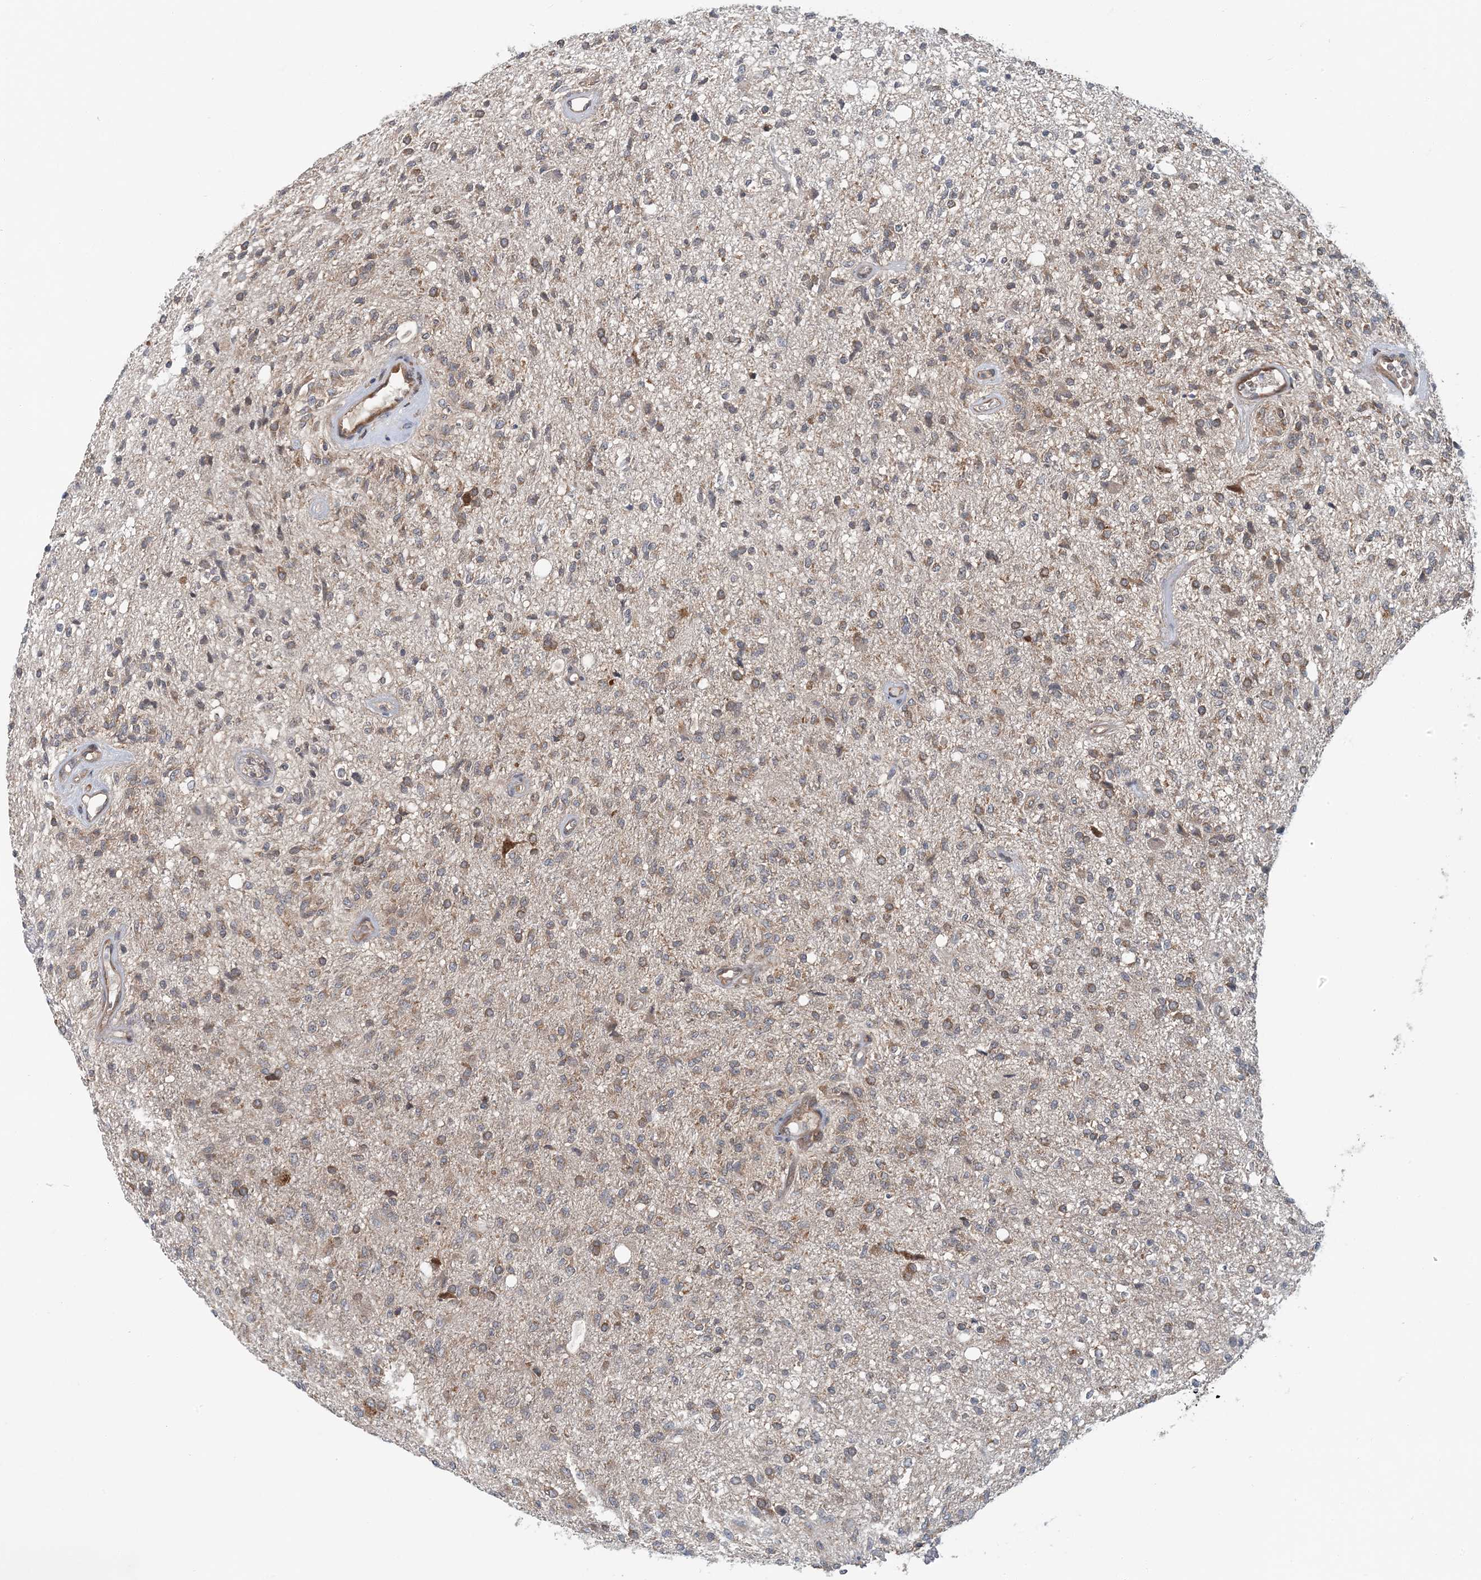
{"staining": {"intensity": "weak", "quantity": "25%-75%", "location": "cytoplasmic/membranous"}, "tissue": "glioma", "cell_type": "Tumor cells", "image_type": "cancer", "snomed": [{"axis": "morphology", "description": "Normal tissue, NOS"}, {"axis": "morphology", "description": "Glioma, malignant, High grade"}, {"axis": "topography", "description": "Cerebral cortex"}], "caption": "A brown stain shows weak cytoplasmic/membranous positivity of a protein in high-grade glioma (malignant) tumor cells. The protein of interest is stained brown, and the nuclei are stained in blue (DAB IHC with brightfield microscopy, high magnification).", "gene": "ATP13A2", "patient": {"sex": "male", "age": 77}}